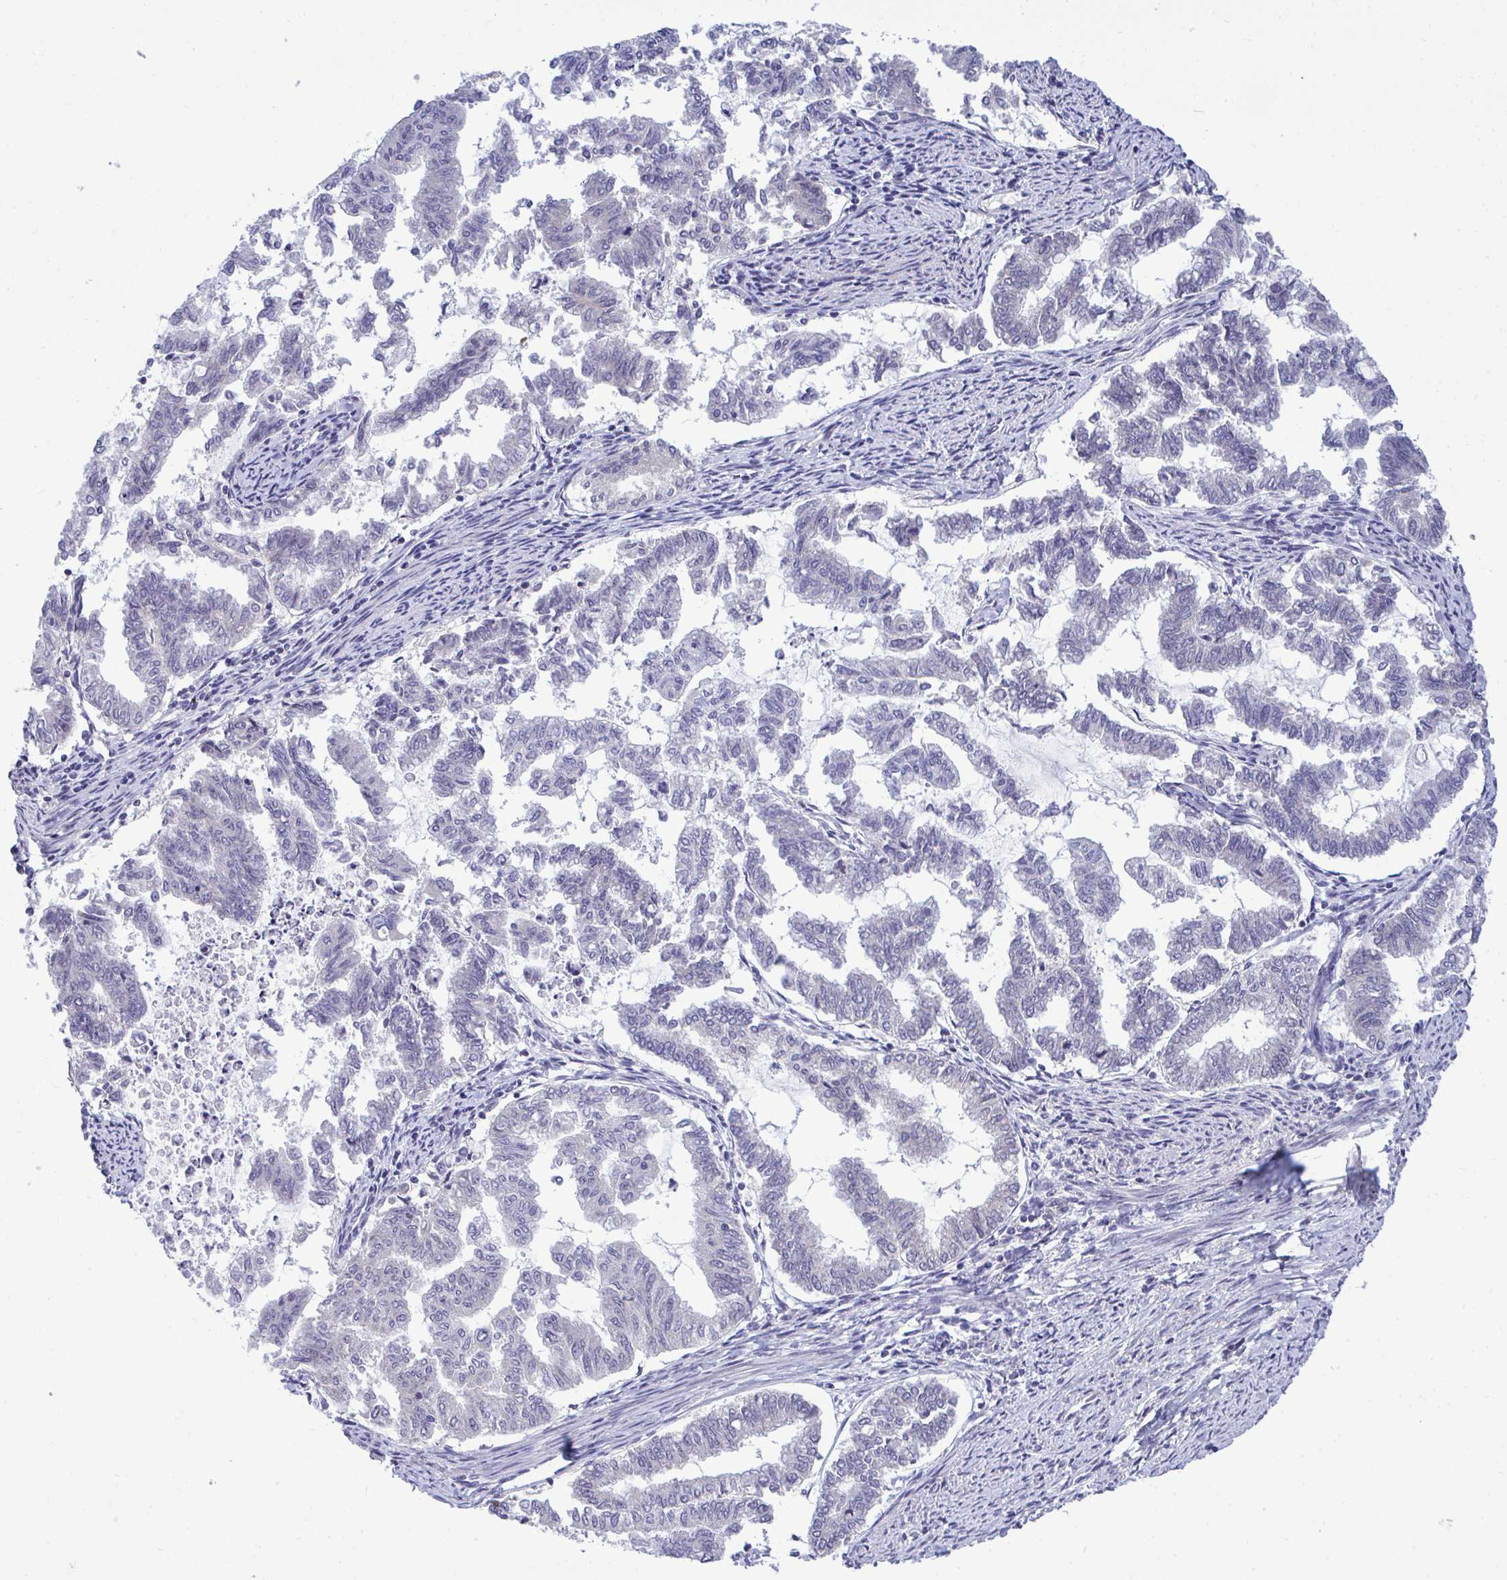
{"staining": {"intensity": "negative", "quantity": "none", "location": "none"}, "tissue": "endometrial cancer", "cell_type": "Tumor cells", "image_type": "cancer", "snomed": [{"axis": "morphology", "description": "Adenocarcinoma, NOS"}, {"axis": "topography", "description": "Endometrium"}], "caption": "This is a image of immunohistochemistry staining of endometrial adenocarcinoma, which shows no expression in tumor cells. The staining is performed using DAB brown chromogen with nuclei counter-stained in using hematoxylin.", "gene": "PIGK", "patient": {"sex": "female", "age": 79}}